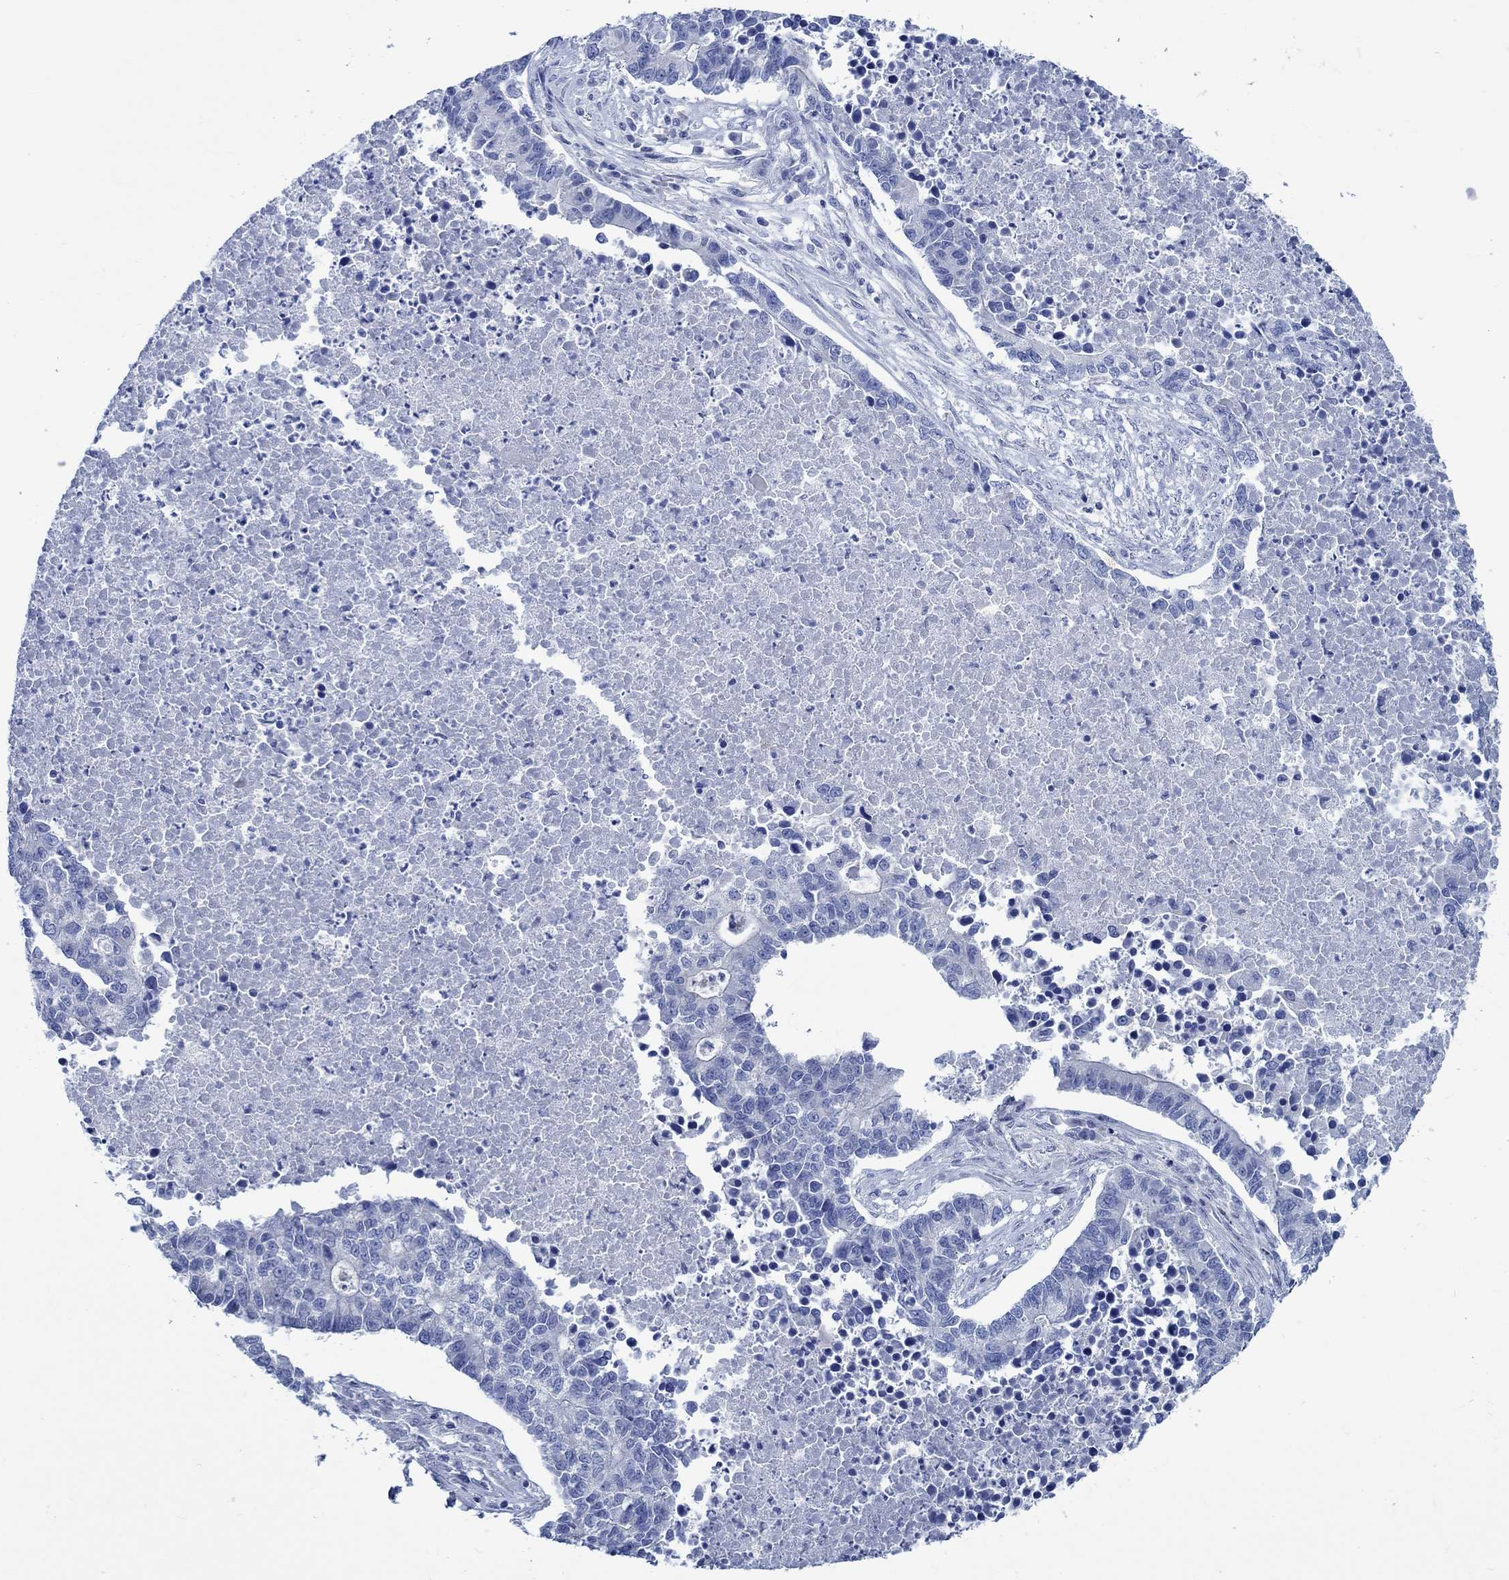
{"staining": {"intensity": "negative", "quantity": "none", "location": "none"}, "tissue": "lung cancer", "cell_type": "Tumor cells", "image_type": "cancer", "snomed": [{"axis": "morphology", "description": "Adenocarcinoma, NOS"}, {"axis": "topography", "description": "Lung"}], "caption": "A histopathology image of human lung cancer is negative for staining in tumor cells.", "gene": "PTPRN2", "patient": {"sex": "male", "age": 57}}